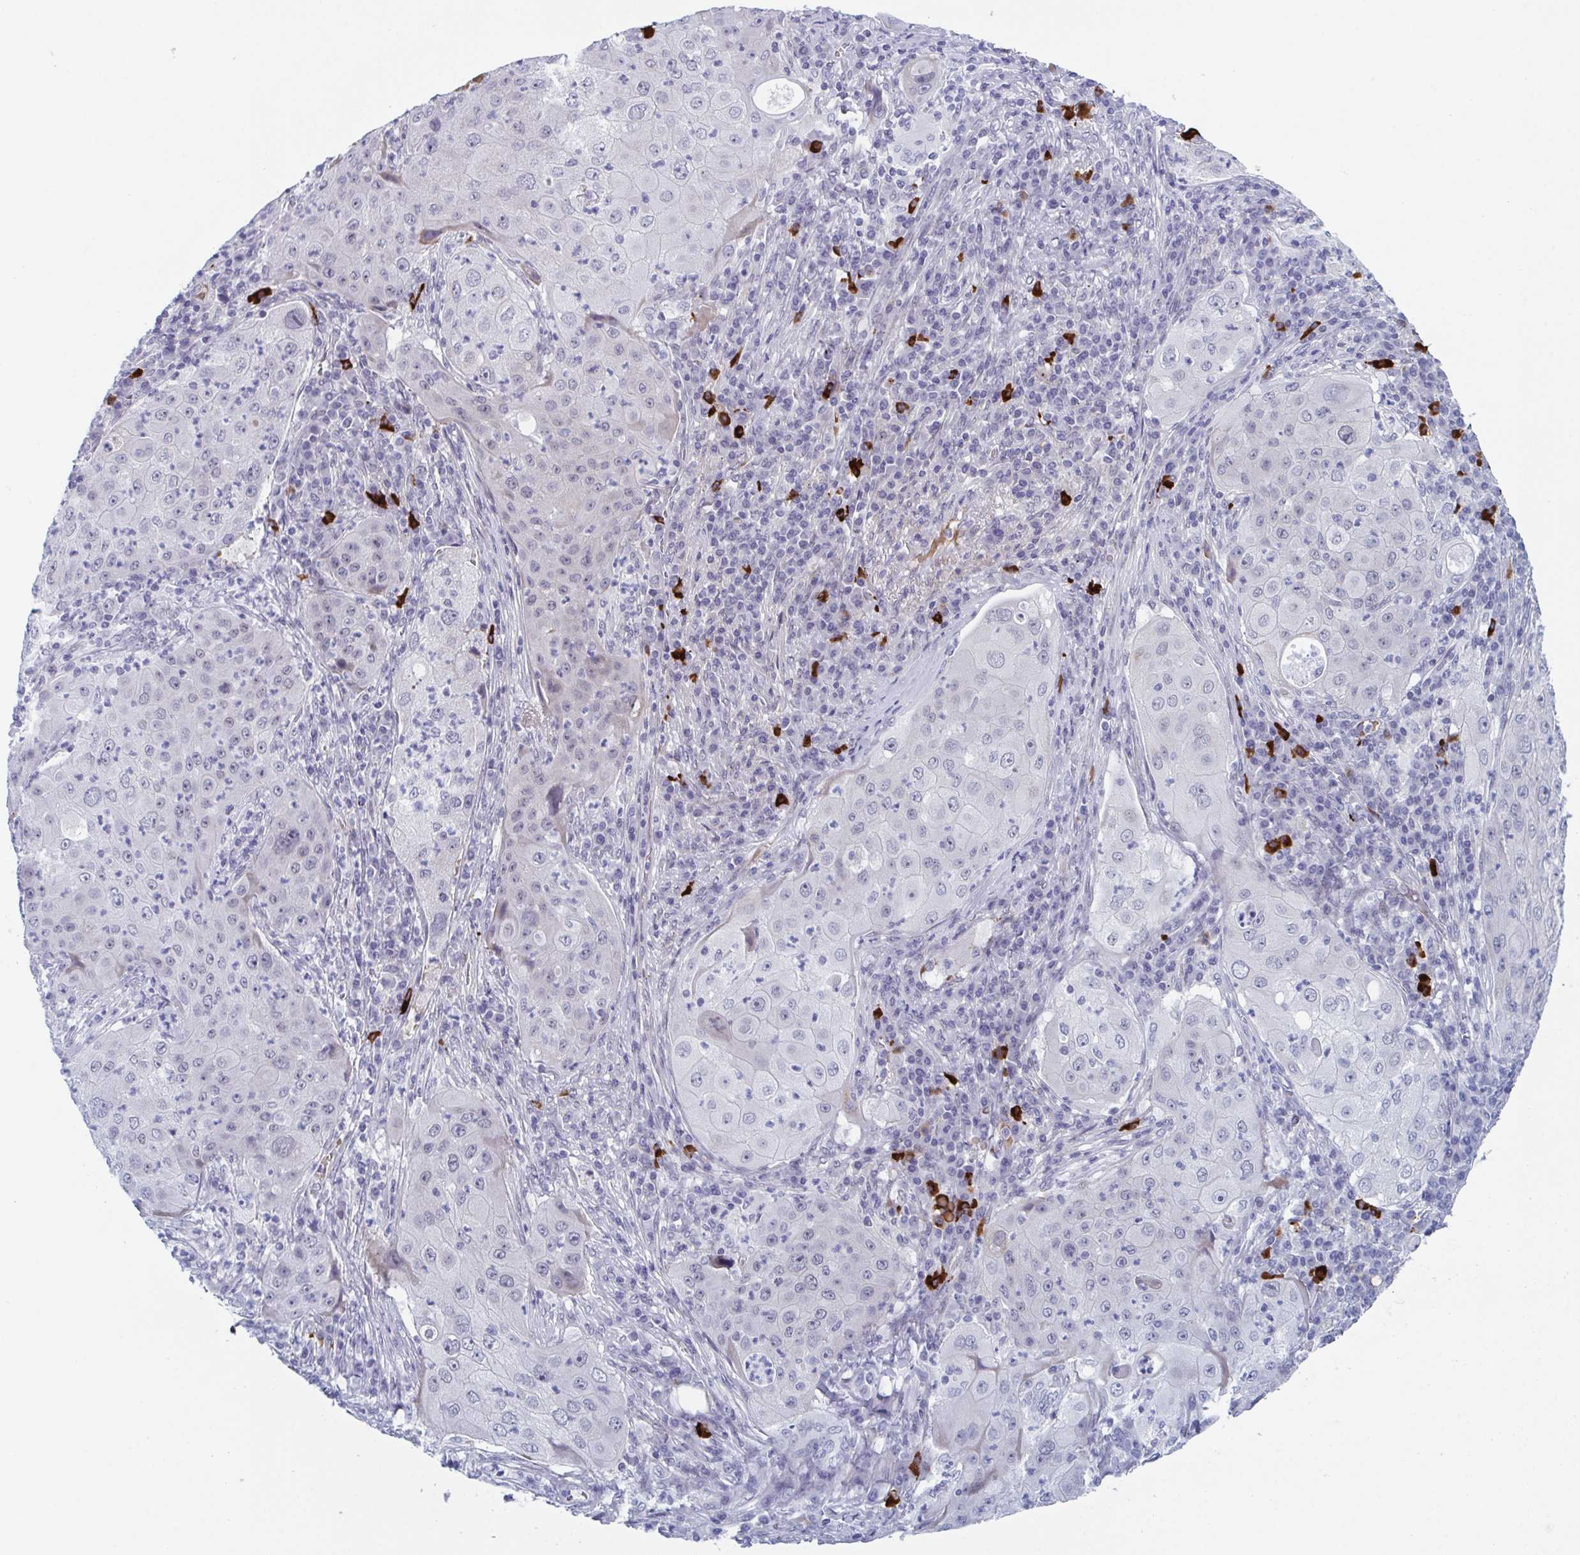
{"staining": {"intensity": "negative", "quantity": "none", "location": "none"}, "tissue": "lung cancer", "cell_type": "Tumor cells", "image_type": "cancer", "snomed": [{"axis": "morphology", "description": "Squamous cell carcinoma, NOS"}, {"axis": "topography", "description": "Lung"}], "caption": "Lung squamous cell carcinoma was stained to show a protein in brown. There is no significant staining in tumor cells. (Brightfield microscopy of DAB immunohistochemistry at high magnification).", "gene": "ZFP64", "patient": {"sex": "female", "age": 59}}